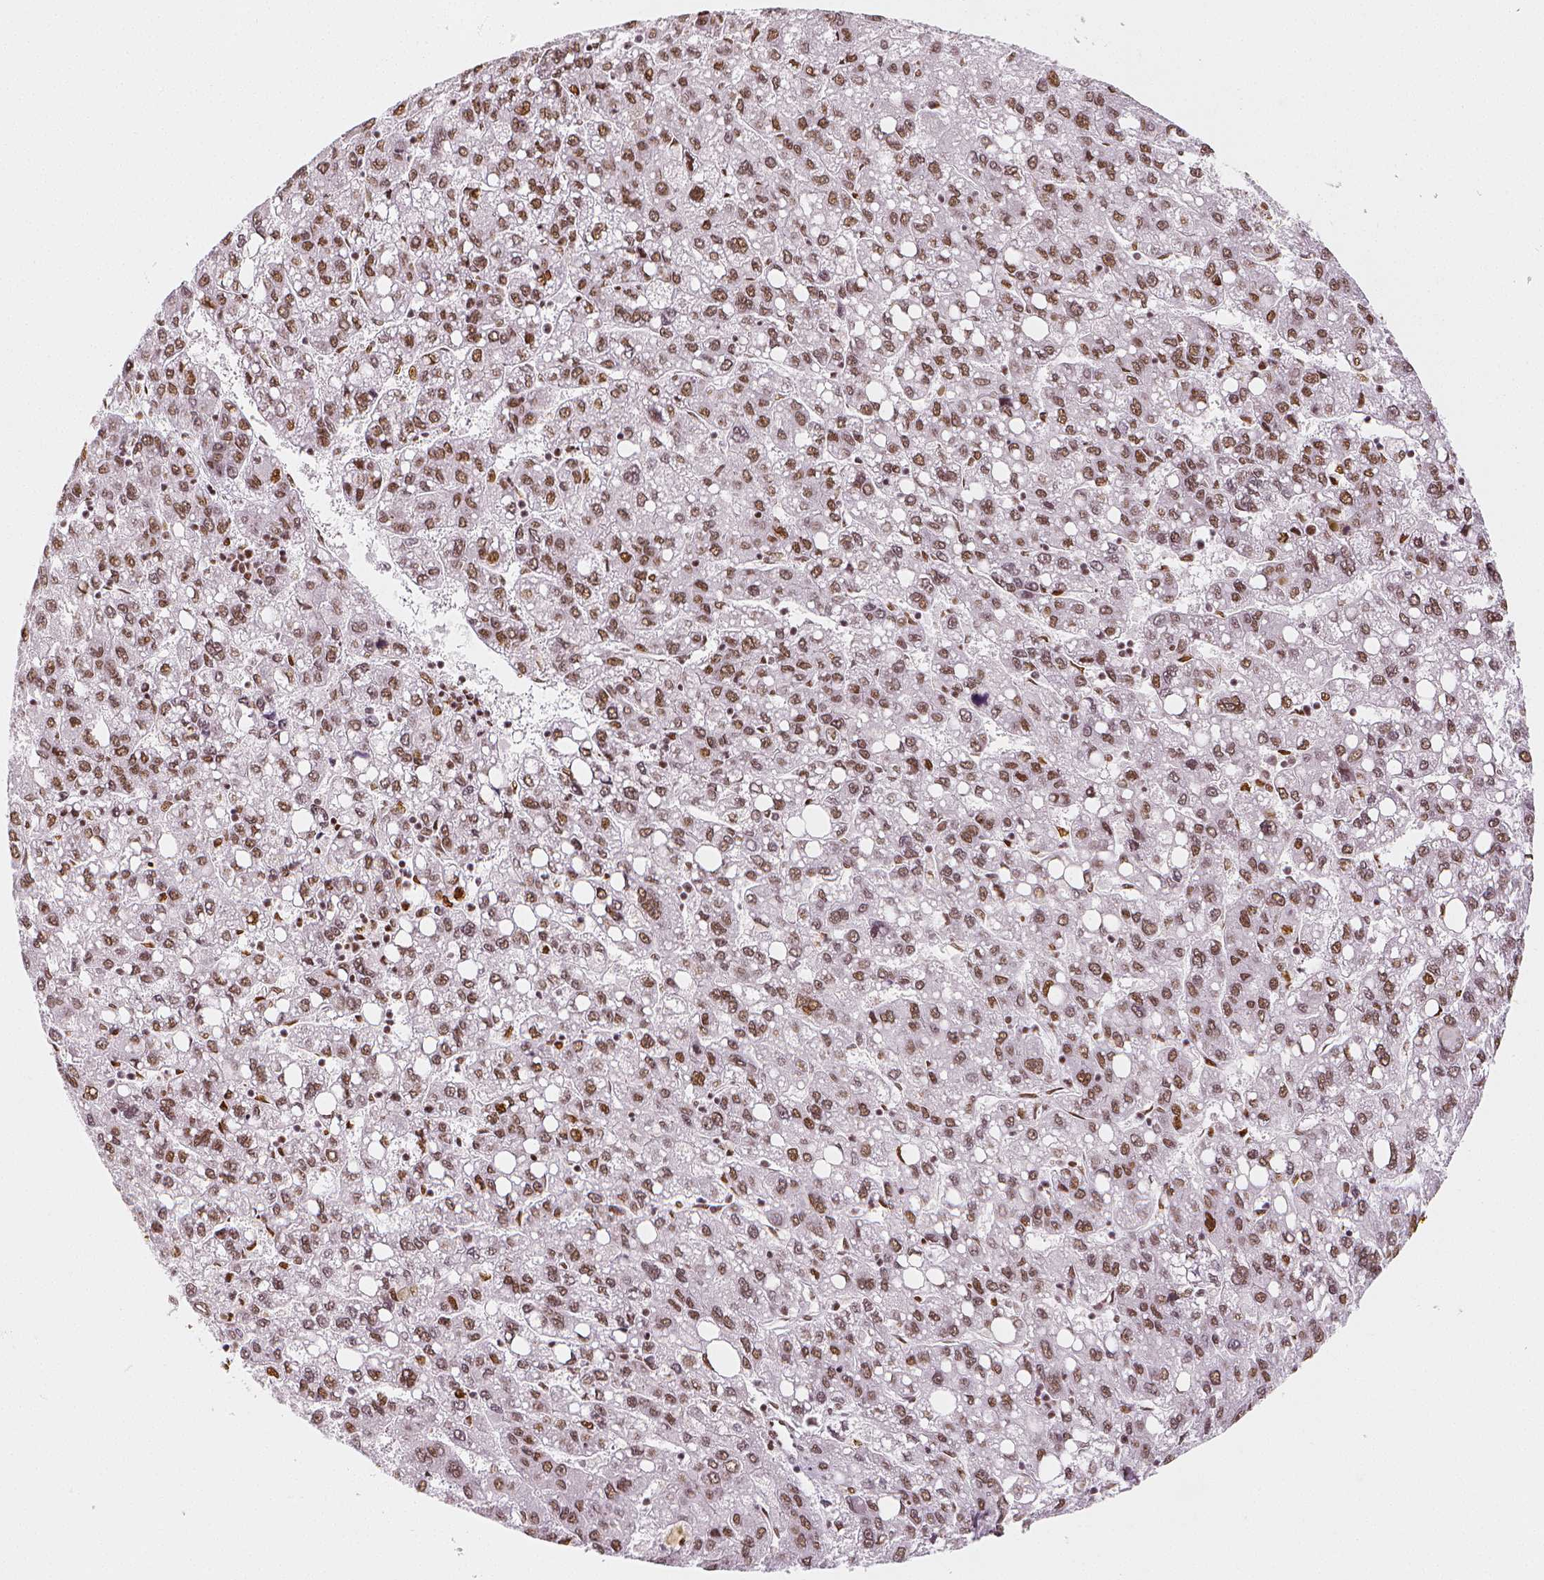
{"staining": {"intensity": "strong", "quantity": ">75%", "location": "nuclear"}, "tissue": "liver cancer", "cell_type": "Tumor cells", "image_type": "cancer", "snomed": [{"axis": "morphology", "description": "Carcinoma, Hepatocellular, NOS"}, {"axis": "topography", "description": "Liver"}], "caption": "Liver hepatocellular carcinoma was stained to show a protein in brown. There is high levels of strong nuclear expression in approximately >75% of tumor cells.", "gene": "KDM5B", "patient": {"sex": "female", "age": 82}}